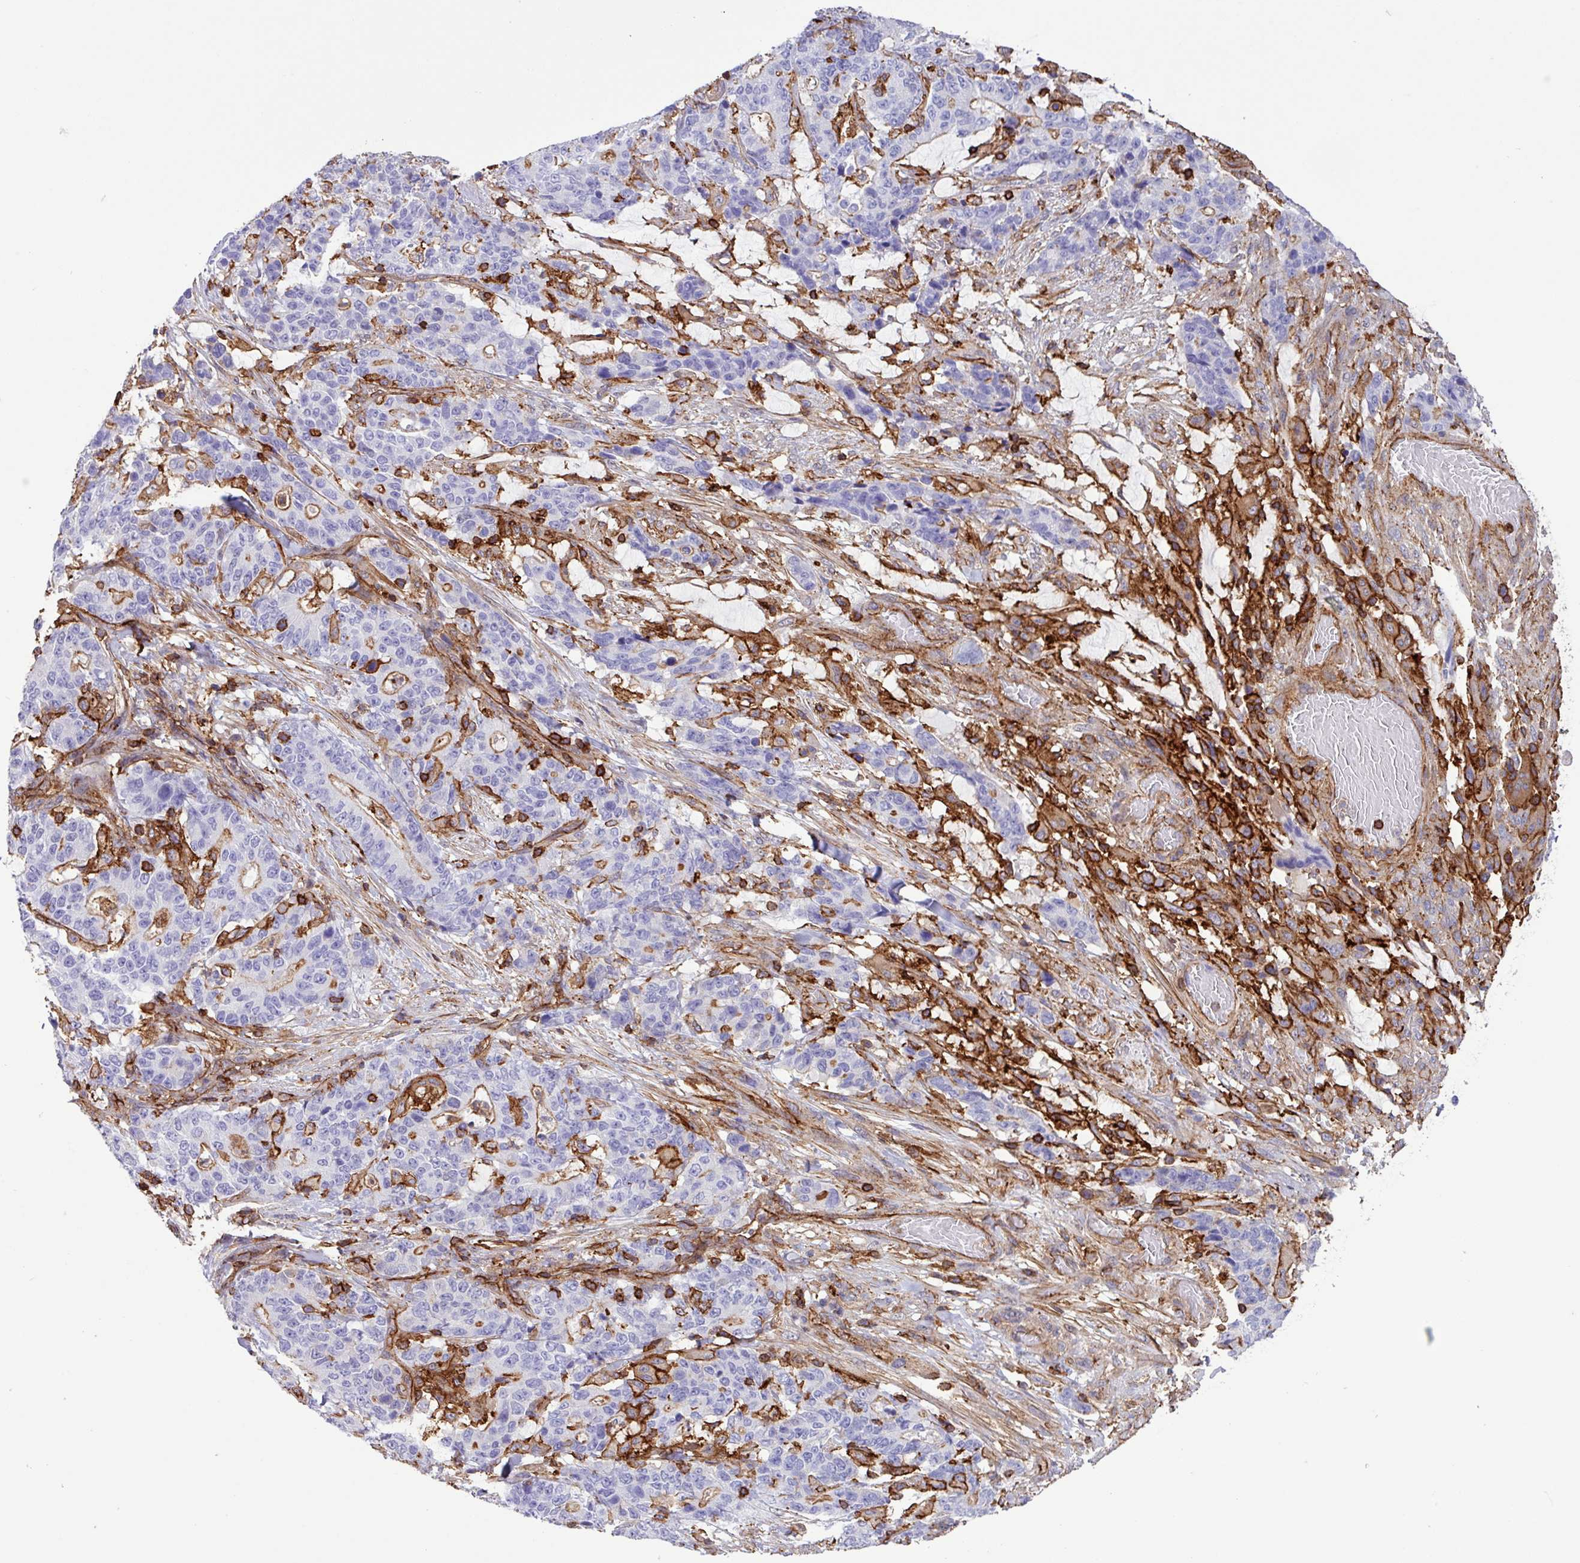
{"staining": {"intensity": "negative", "quantity": "none", "location": "none"}, "tissue": "stomach cancer", "cell_type": "Tumor cells", "image_type": "cancer", "snomed": [{"axis": "morphology", "description": "Normal tissue, NOS"}, {"axis": "morphology", "description": "Adenocarcinoma, NOS"}, {"axis": "topography", "description": "Stomach"}], "caption": "DAB immunohistochemical staining of human stomach cancer (adenocarcinoma) reveals no significant positivity in tumor cells. (DAB IHC, high magnification).", "gene": "PPP1R18", "patient": {"sex": "female", "age": 64}}